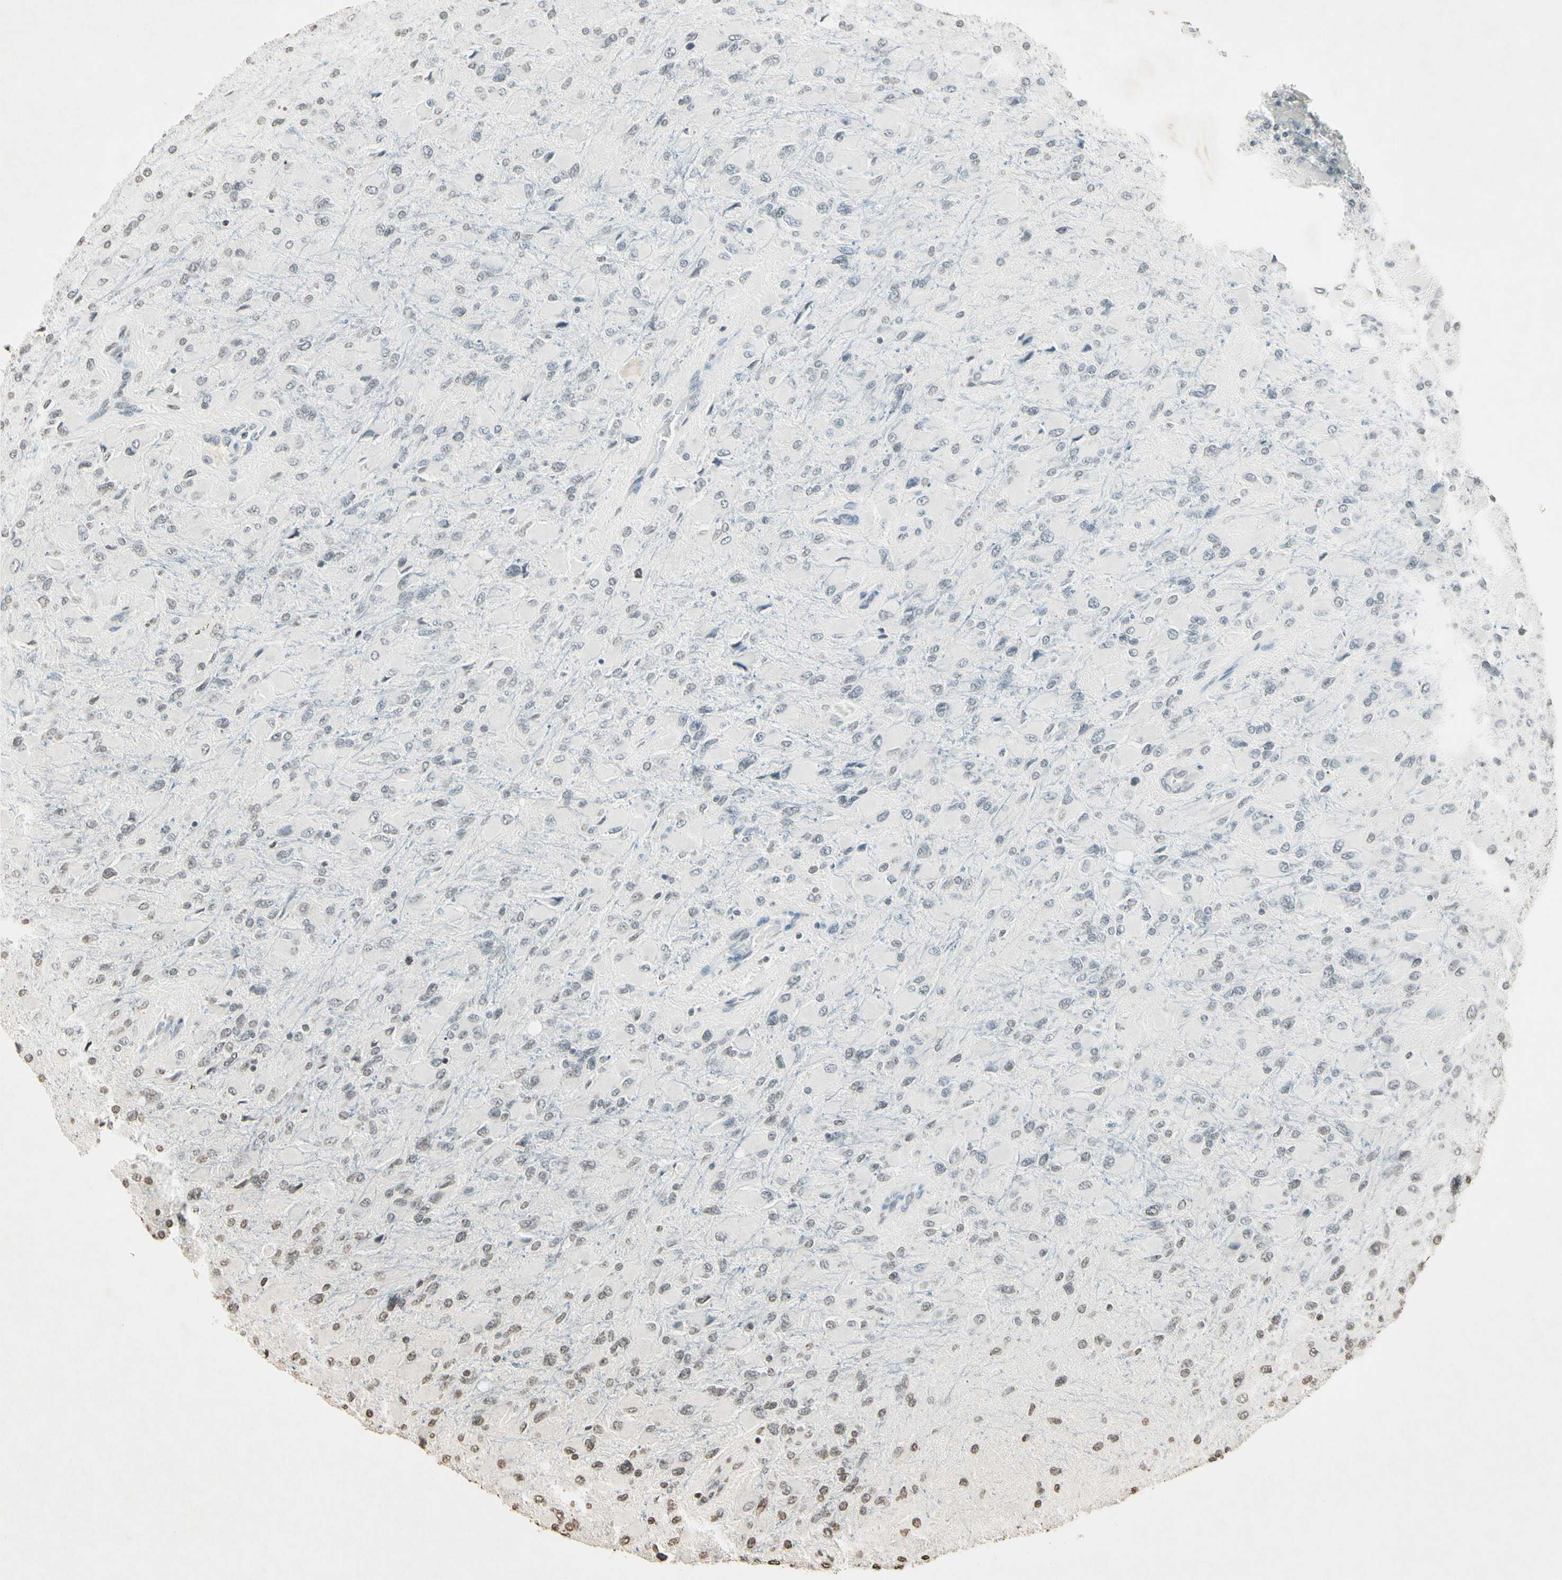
{"staining": {"intensity": "weak", "quantity": "25%-75%", "location": "nuclear"}, "tissue": "glioma", "cell_type": "Tumor cells", "image_type": "cancer", "snomed": [{"axis": "morphology", "description": "Glioma, malignant, High grade"}, {"axis": "topography", "description": "Cerebral cortex"}], "caption": "An IHC micrograph of neoplastic tissue is shown. Protein staining in brown highlights weak nuclear positivity in malignant glioma (high-grade) within tumor cells.", "gene": "TOP1", "patient": {"sex": "female", "age": 36}}